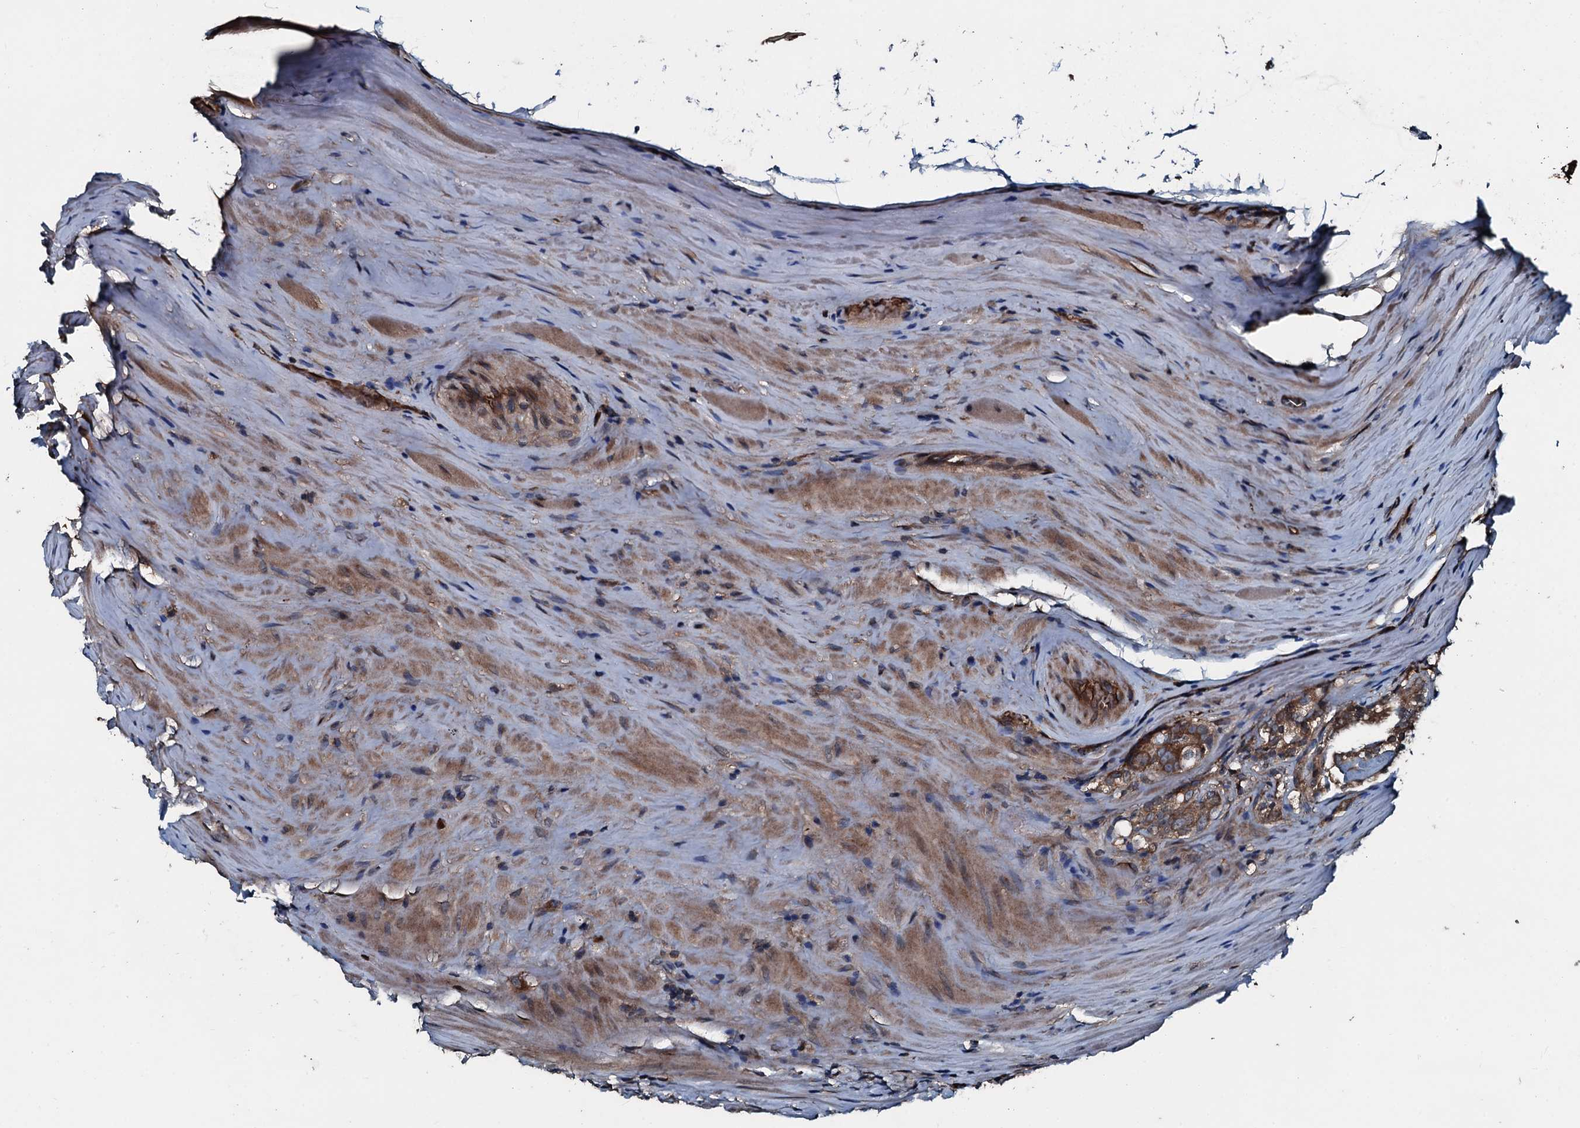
{"staining": {"intensity": "strong", "quantity": ">75%", "location": "cytoplasmic/membranous"}, "tissue": "prostate cancer", "cell_type": "Tumor cells", "image_type": "cancer", "snomed": [{"axis": "morphology", "description": "Adenocarcinoma, High grade"}, {"axis": "topography", "description": "Prostate"}], "caption": "Protein expression analysis of prostate cancer (high-grade adenocarcinoma) reveals strong cytoplasmic/membranous staining in about >75% of tumor cells. The staining was performed using DAB to visualize the protein expression in brown, while the nuclei were stained in blue with hematoxylin (Magnification: 20x).", "gene": "AARS1", "patient": {"sex": "male", "age": 63}}